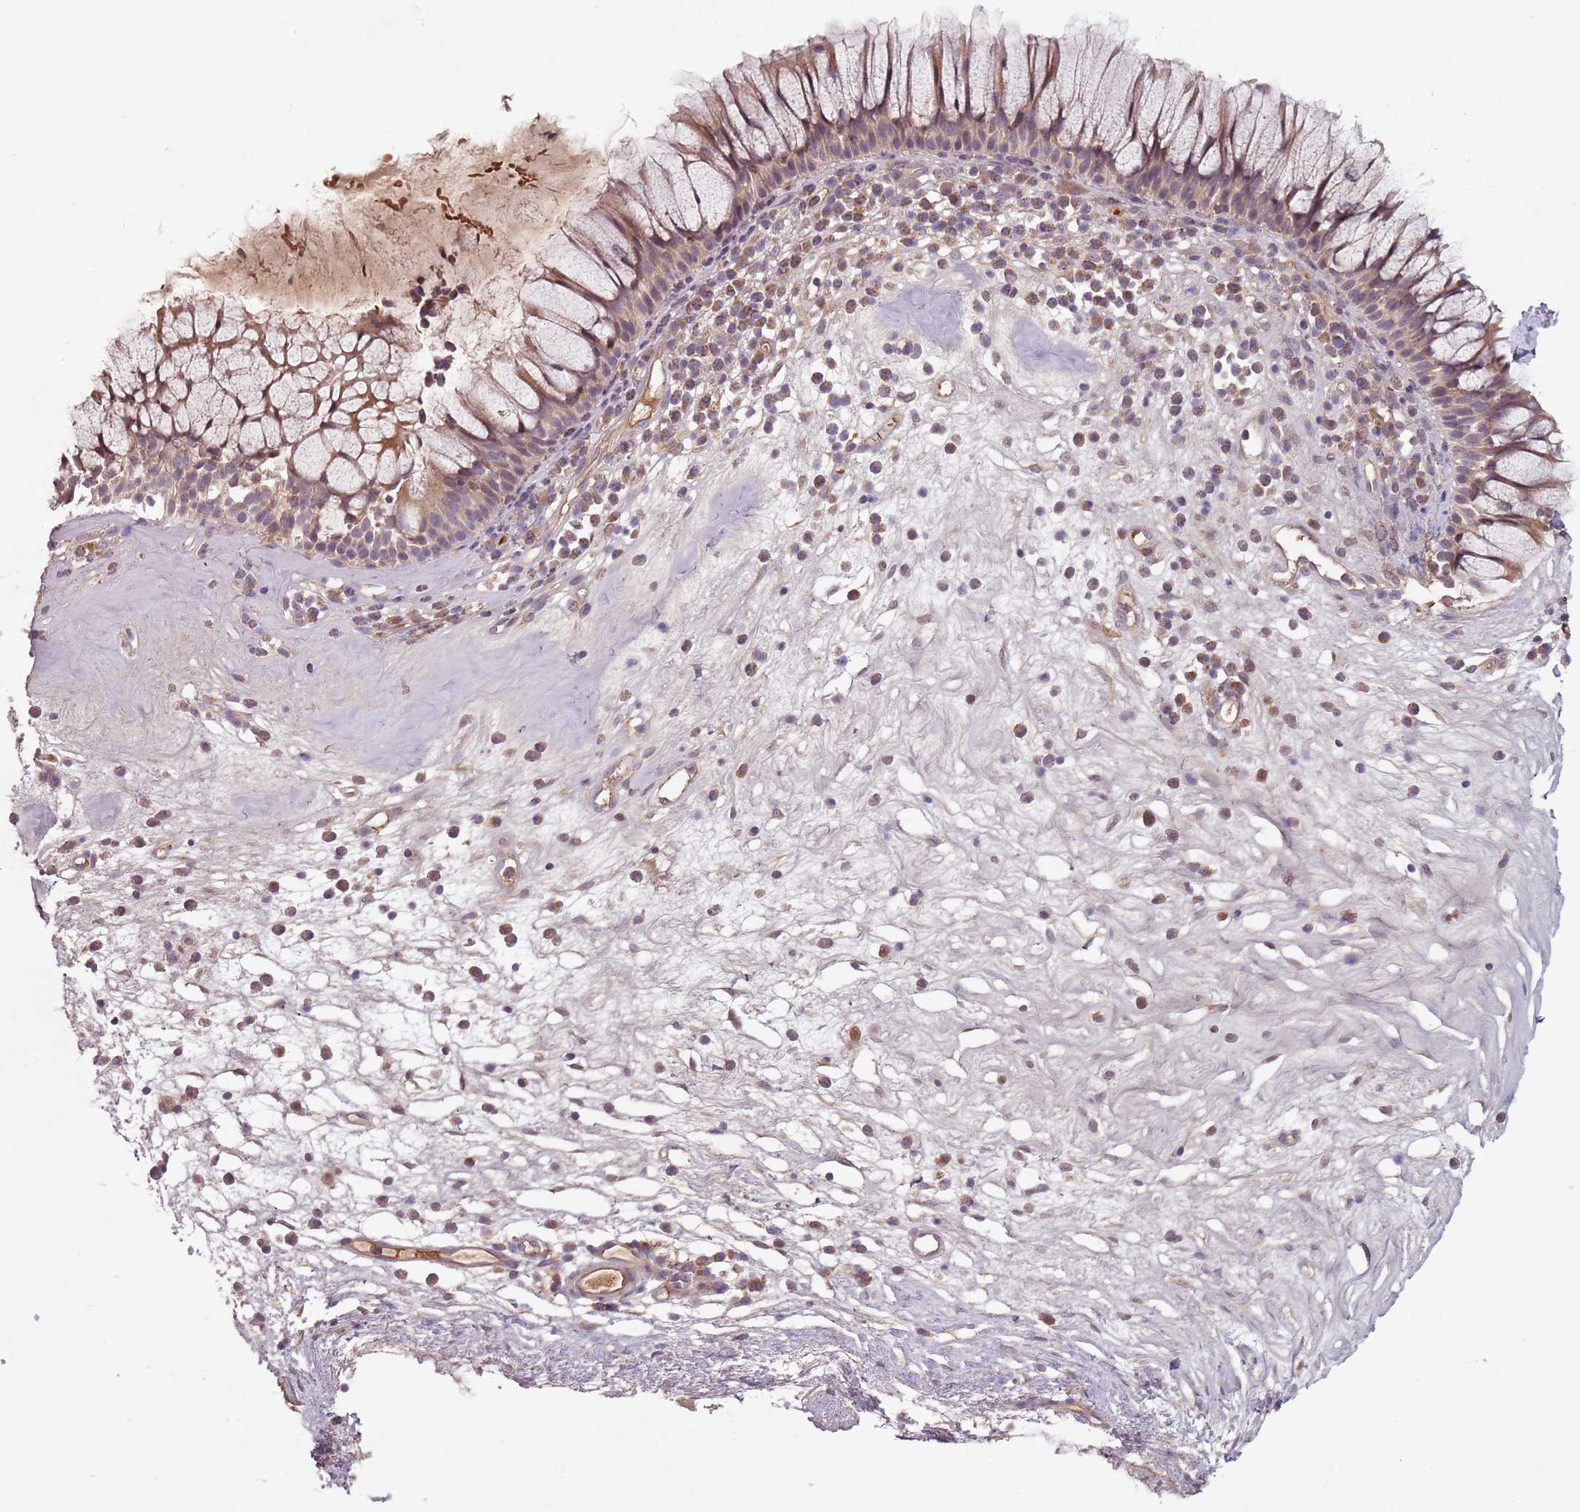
{"staining": {"intensity": "moderate", "quantity": "<25%", "location": "cytoplasmic/membranous"}, "tissue": "nasopharynx", "cell_type": "Respiratory epithelial cells", "image_type": "normal", "snomed": [{"axis": "morphology", "description": "Normal tissue, NOS"}, {"axis": "morphology", "description": "Inflammation, NOS"}, {"axis": "topography", "description": "Nasopharynx"}], "caption": "Nasopharynx stained with a brown dye demonstrates moderate cytoplasmic/membranous positive expression in approximately <25% of respiratory epithelial cells.", "gene": "GPR180", "patient": {"sex": "male", "age": 70}}